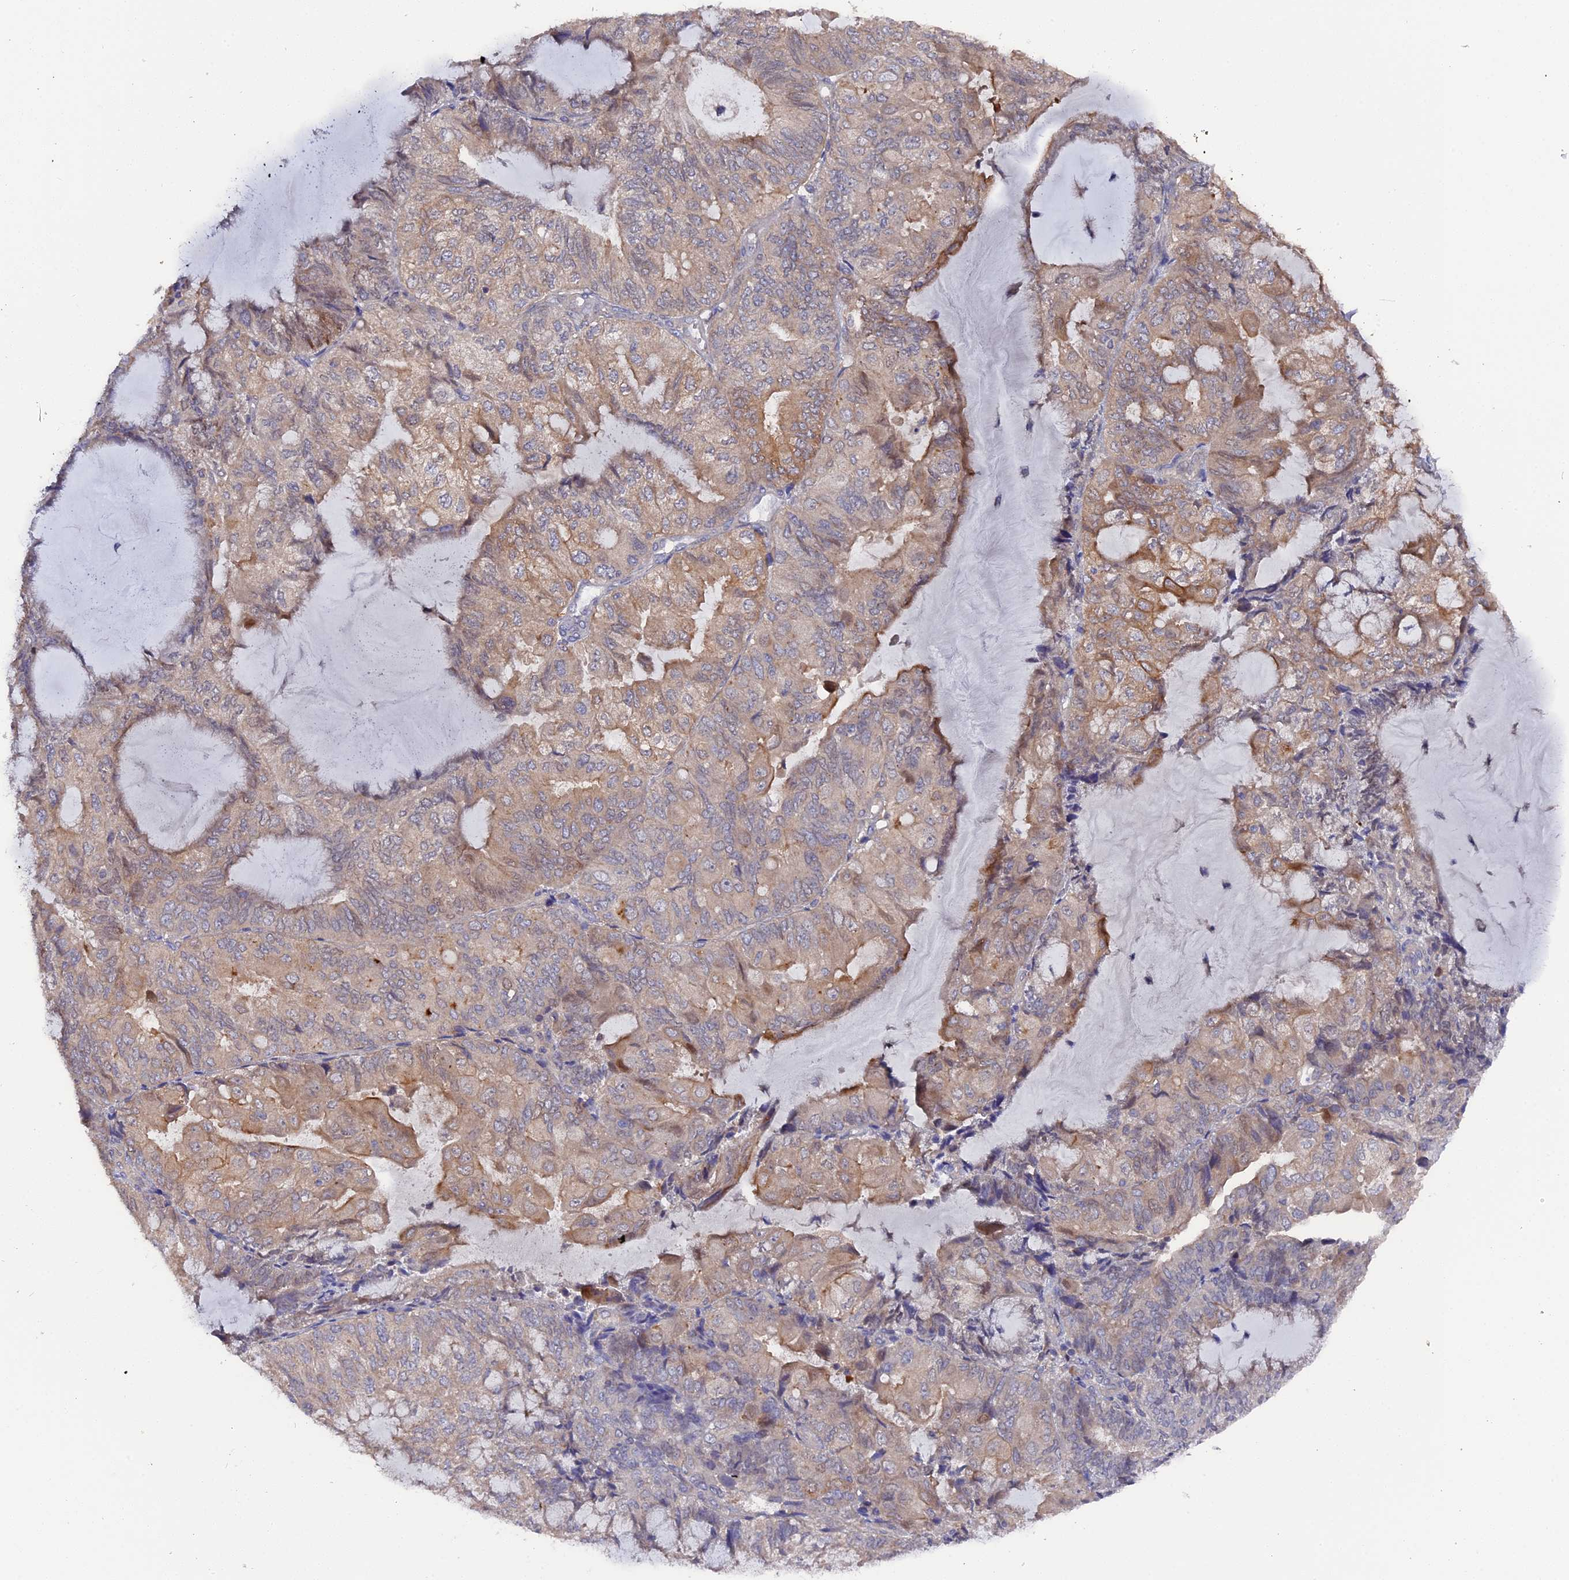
{"staining": {"intensity": "moderate", "quantity": "25%-75%", "location": "cytoplasmic/membranous"}, "tissue": "endometrial cancer", "cell_type": "Tumor cells", "image_type": "cancer", "snomed": [{"axis": "morphology", "description": "Adenocarcinoma, NOS"}, {"axis": "topography", "description": "Endometrium"}], "caption": "Human endometrial adenocarcinoma stained with a brown dye reveals moderate cytoplasmic/membranous positive positivity in about 25%-75% of tumor cells.", "gene": "ZCCHC2", "patient": {"sex": "female", "age": 81}}